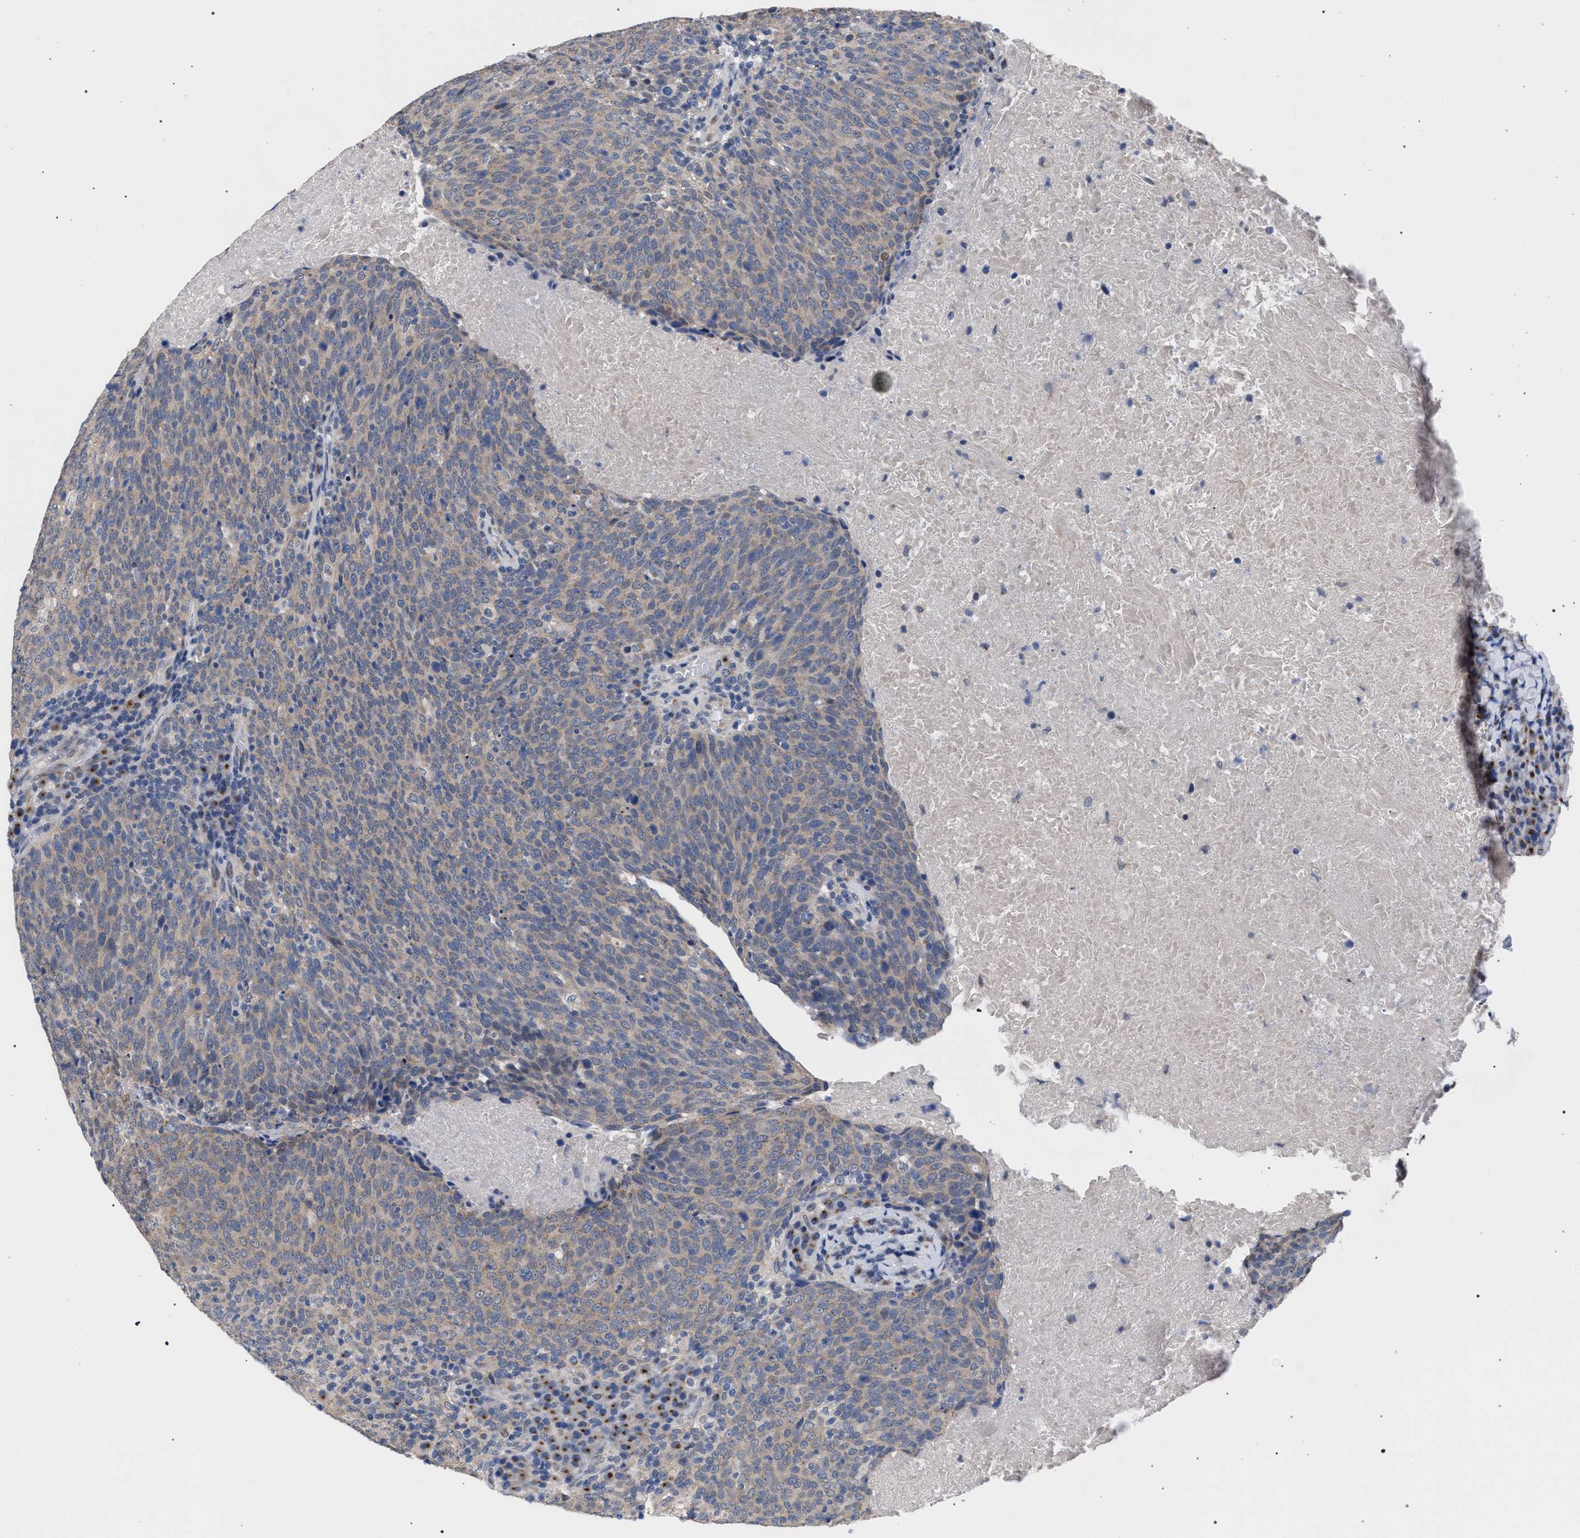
{"staining": {"intensity": "weak", "quantity": ">75%", "location": "cytoplasmic/membranous"}, "tissue": "head and neck cancer", "cell_type": "Tumor cells", "image_type": "cancer", "snomed": [{"axis": "morphology", "description": "Squamous cell carcinoma, NOS"}, {"axis": "morphology", "description": "Squamous cell carcinoma, metastatic, NOS"}, {"axis": "topography", "description": "Lymph node"}, {"axis": "topography", "description": "Head-Neck"}], "caption": "An immunohistochemistry histopathology image of neoplastic tissue is shown. Protein staining in brown shows weak cytoplasmic/membranous positivity in head and neck metastatic squamous cell carcinoma within tumor cells. The staining was performed using DAB, with brown indicating positive protein expression. Nuclei are stained blue with hematoxylin.", "gene": "GOLGA2", "patient": {"sex": "male", "age": 62}}